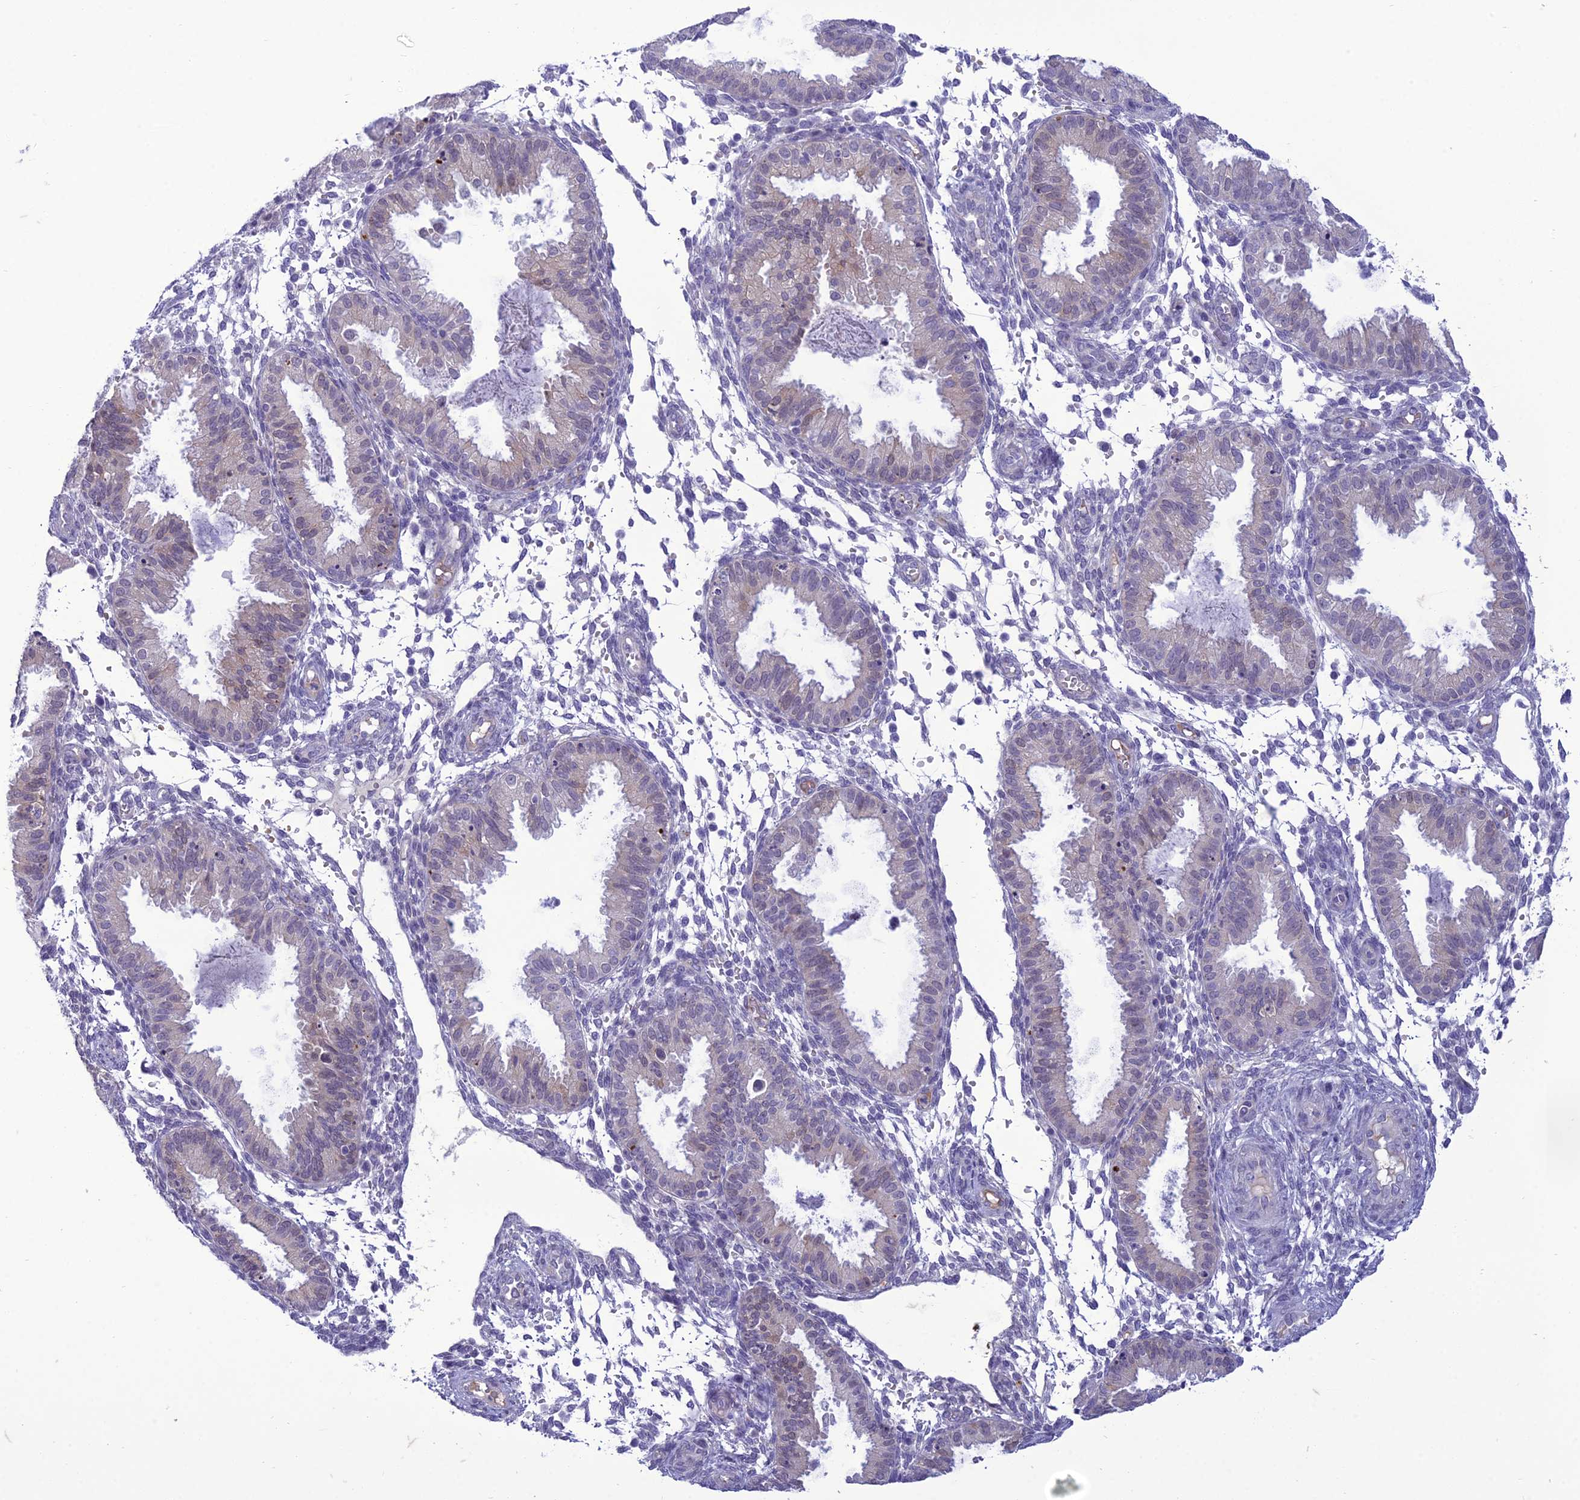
{"staining": {"intensity": "negative", "quantity": "none", "location": "none"}, "tissue": "endometrium", "cell_type": "Cells in endometrial stroma", "image_type": "normal", "snomed": [{"axis": "morphology", "description": "Normal tissue, NOS"}, {"axis": "topography", "description": "Endometrium"}], "caption": "This is an immunohistochemistry (IHC) histopathology image of benign endometrium. There is no staining in cells in endometrial stroma.", "gene": "ANKS4B", "patient": {"sex": "female", "age": 33}}